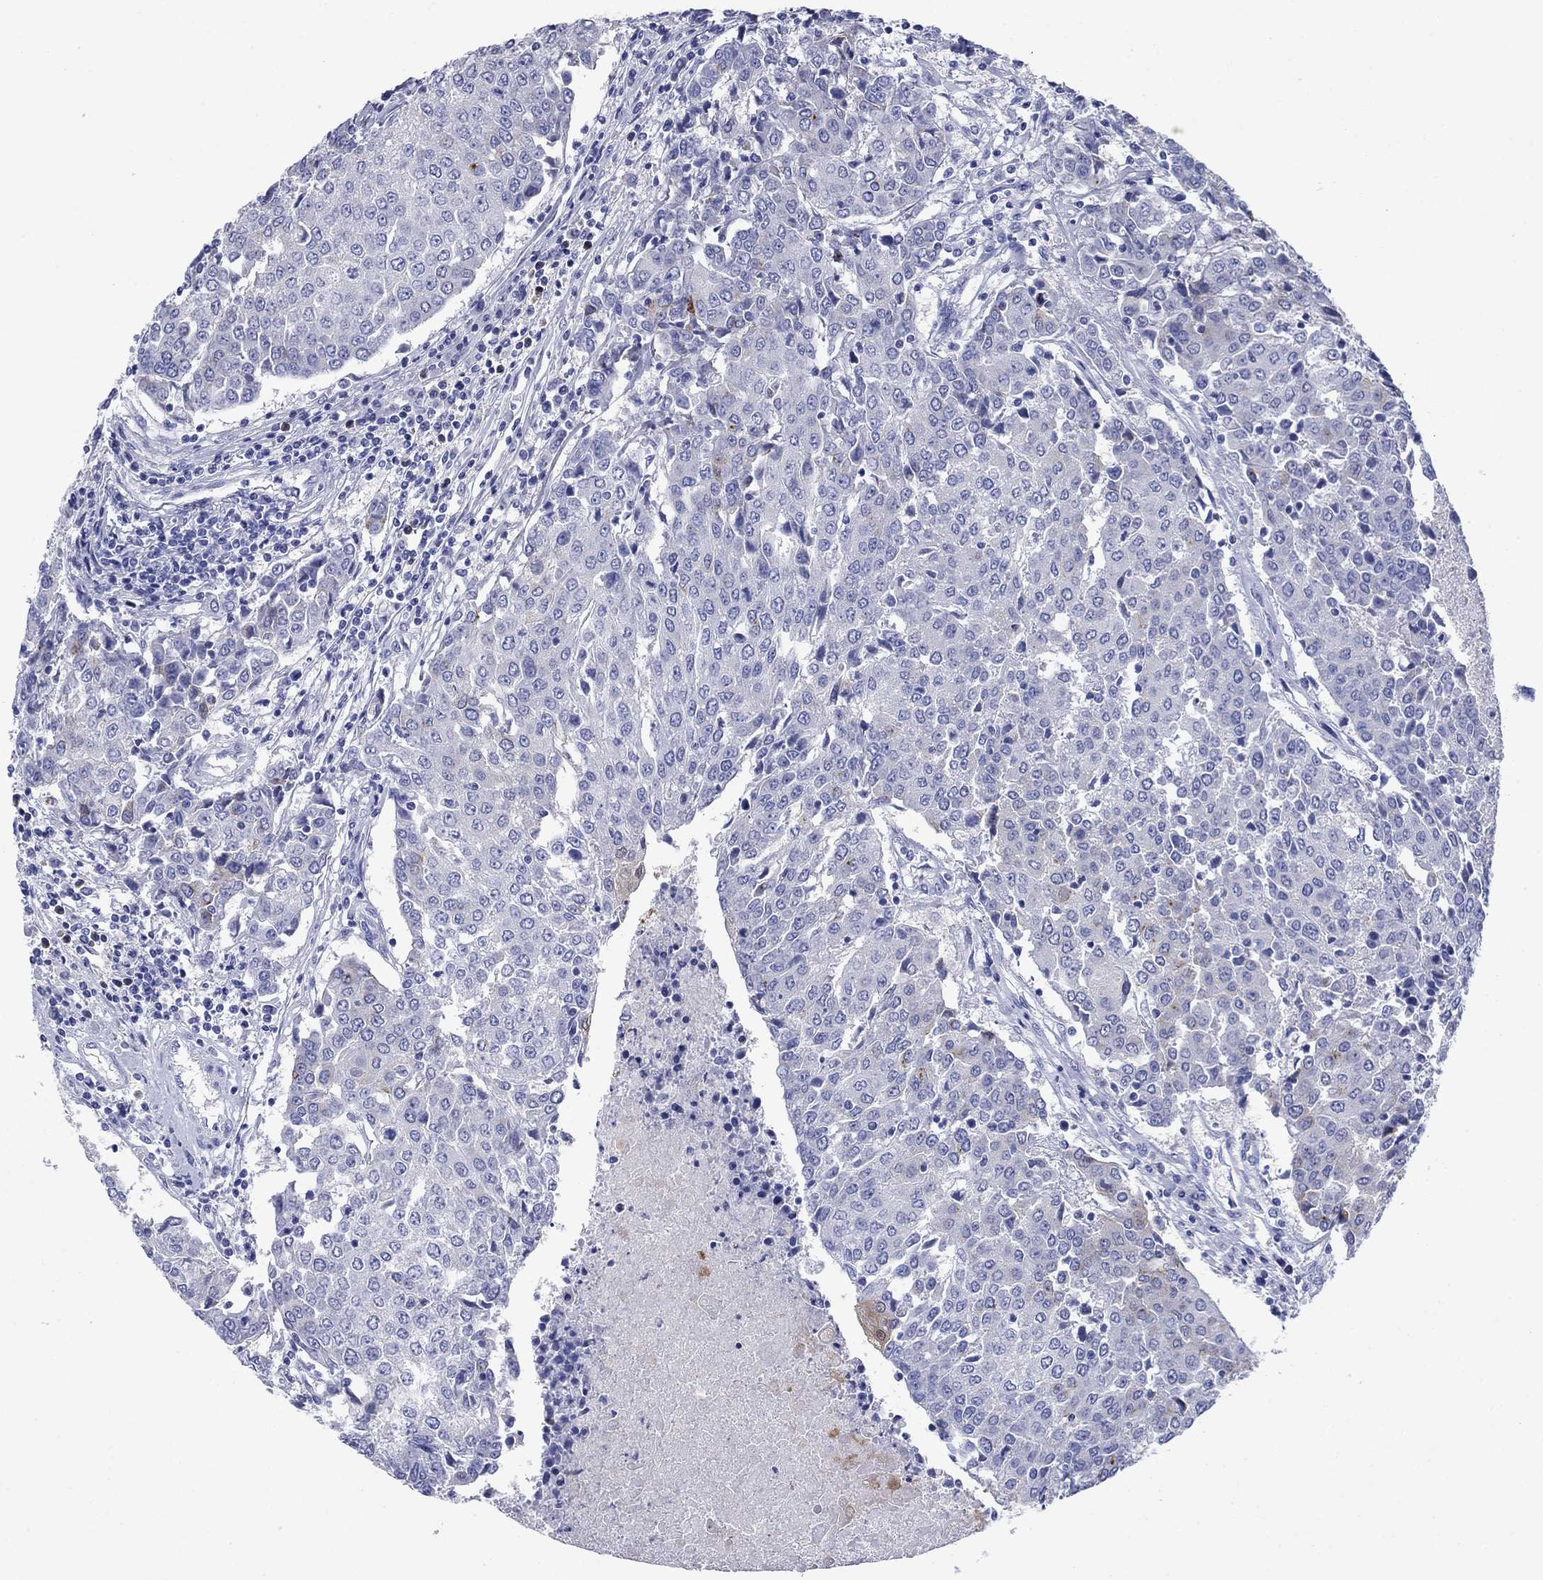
{"staining": {"intensity": "negative", "quantity": "none", "location": "none"}, "tissue": "urothelial cancer", "cell_type": "Tumor cells", "image_type": "cancer", "snomed": [{"axis": "morphology", "description": "Urothelial carcinoma, High grade"}, {"axis": "topography", "description": "Urinary bladder"}], "caption": "High magnification brightfield microscopy of high-grade urothelial carcinoma stained with DAB (brown) and counterstained with hematoxylin (blue): tumor cells show no significant expression.", "gene": "SULT2B1", "patient": {"sex": "female", "age": 85}}